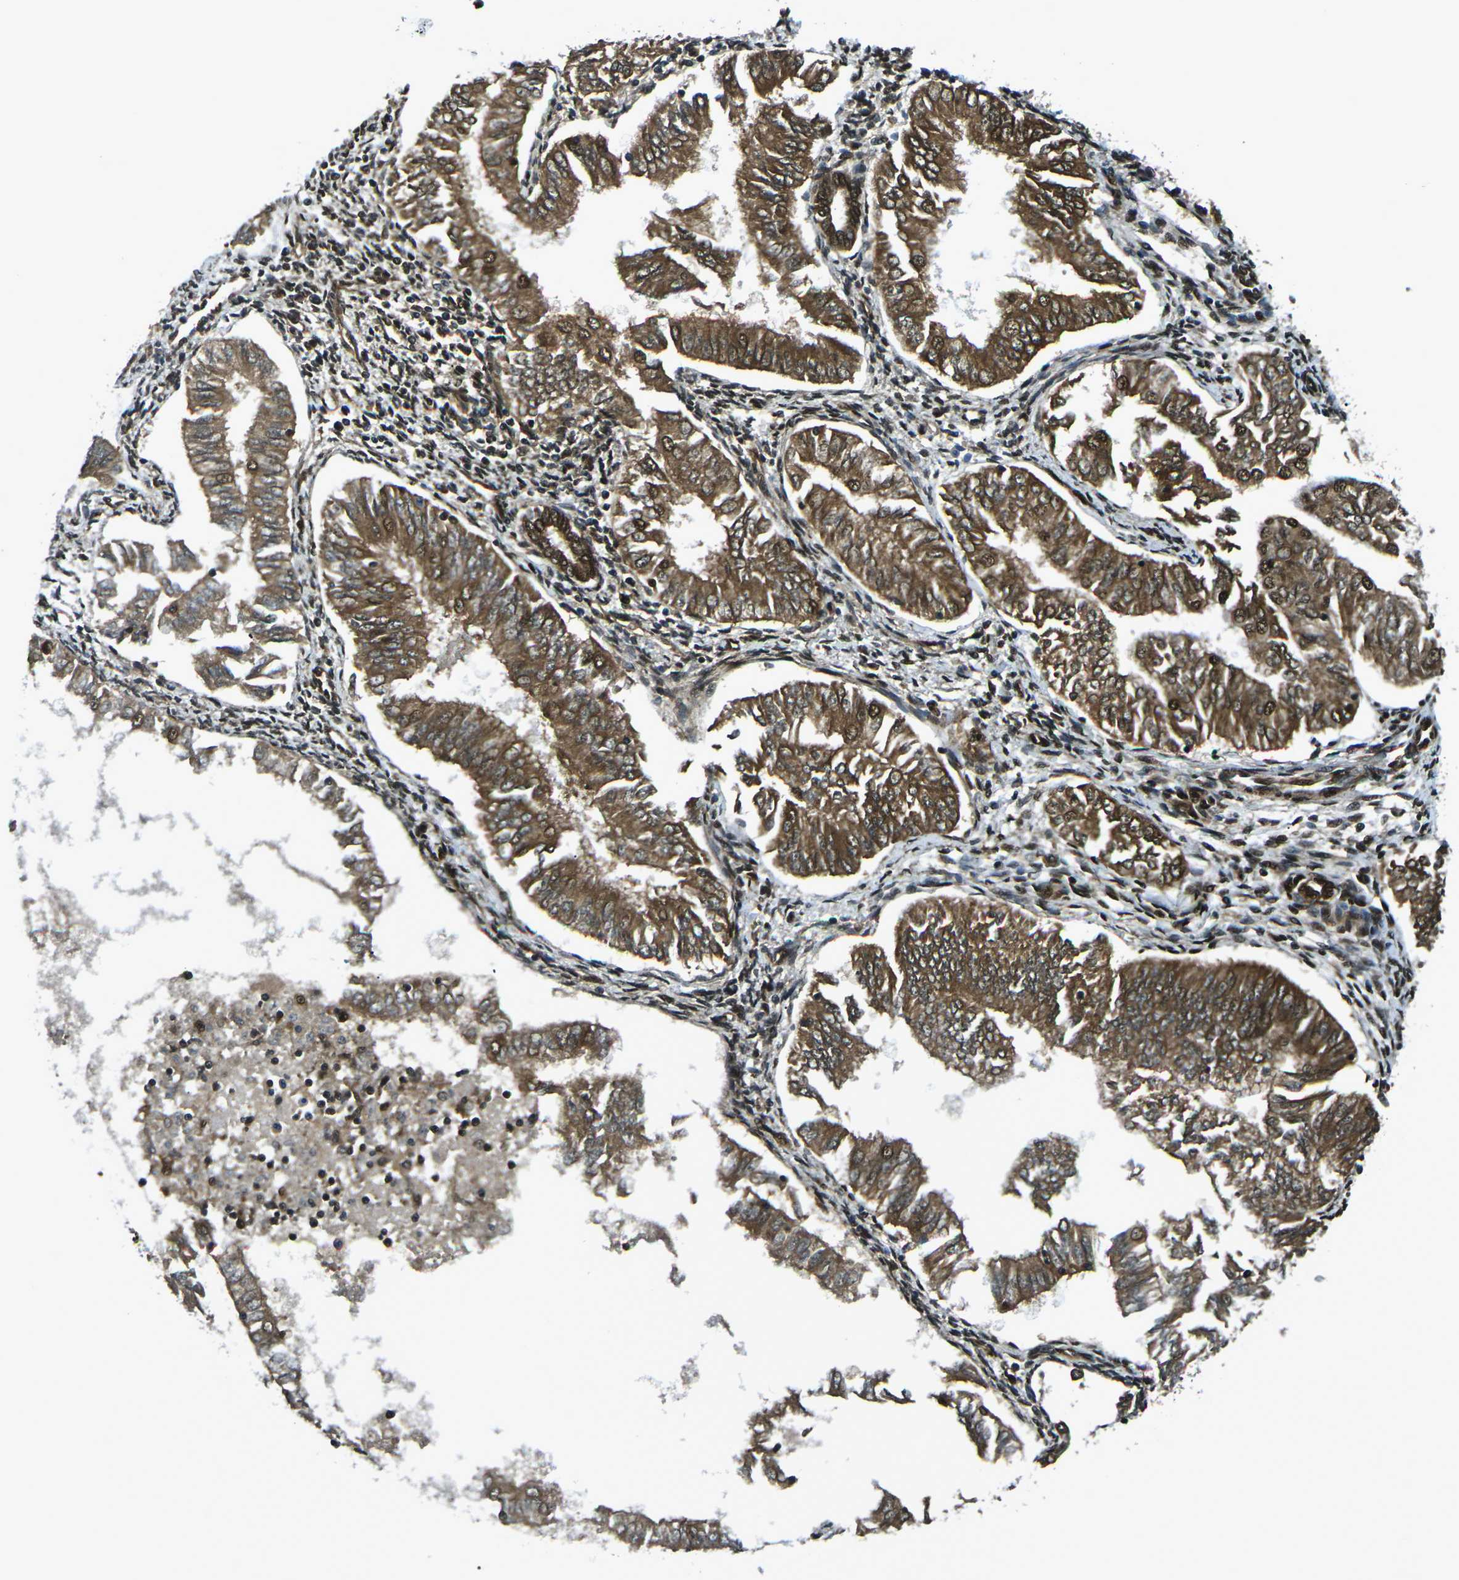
{"staining": {"intensity": "moderate", "quantity": ">75%", "location": "cytoplasmic/membranous"}, "tissue": "endometrial cancer", "cell_type": "Tumor cells", "image_type": "cancer", "snomed": [{"axis": "morphology", "description": "Adenocarcinoma, NOS"}, {"axis": "topography", "description": "Endometrium"}], "caption": "Endometrial adenocarcinoma stained with a brown dye demonstrates moderate cytoplasmic/membranous positive staining in about >75% of tumor cells.", "gene": "HNRNPL", "patient": {"sex": "female", "age": 53}}